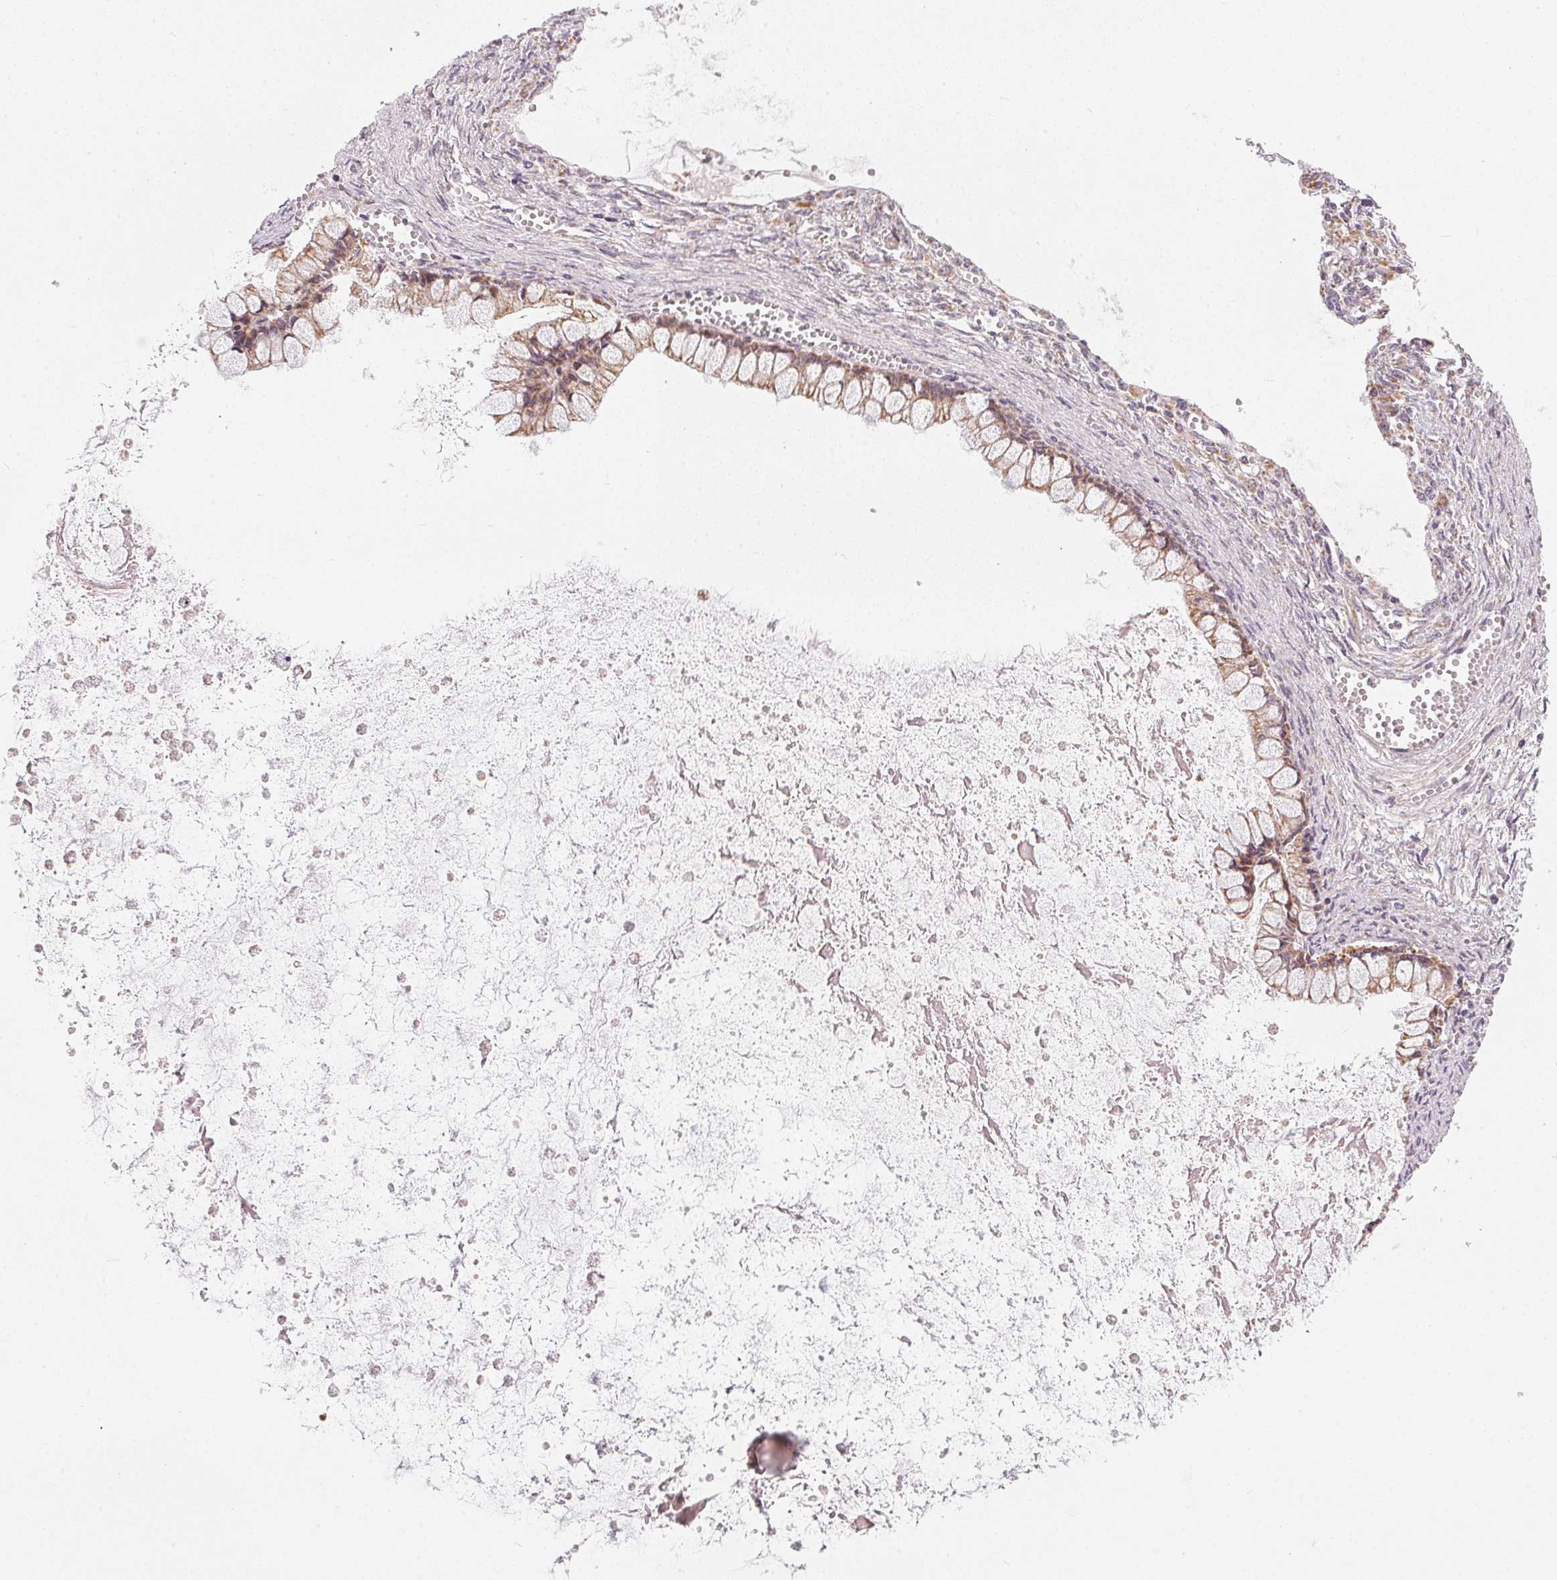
{"staining": {"intensity": "moderate", "quantity": ">75%", "location": "cytoplasmic/membranous"}, "tissue": "ovarian cancer", "cell_type": "Tumor cells", "image_type": "cancer", "snomed": [{"axis": "morphology", "description": "Cystadenocarcinoma, mucinous, NOS"}, {"axis": "topography", "description": "Ovary"}], "caption": "Immunohistochemical staining of human ovarian cancer (mucinous cystadenocarcinoma) demonstrates moderate cytoplasmic/membranous protein positivity in approximately >75% of tumor cells.", "gene": "COQ7", "patient": {"sex": "female", "age": 67}}